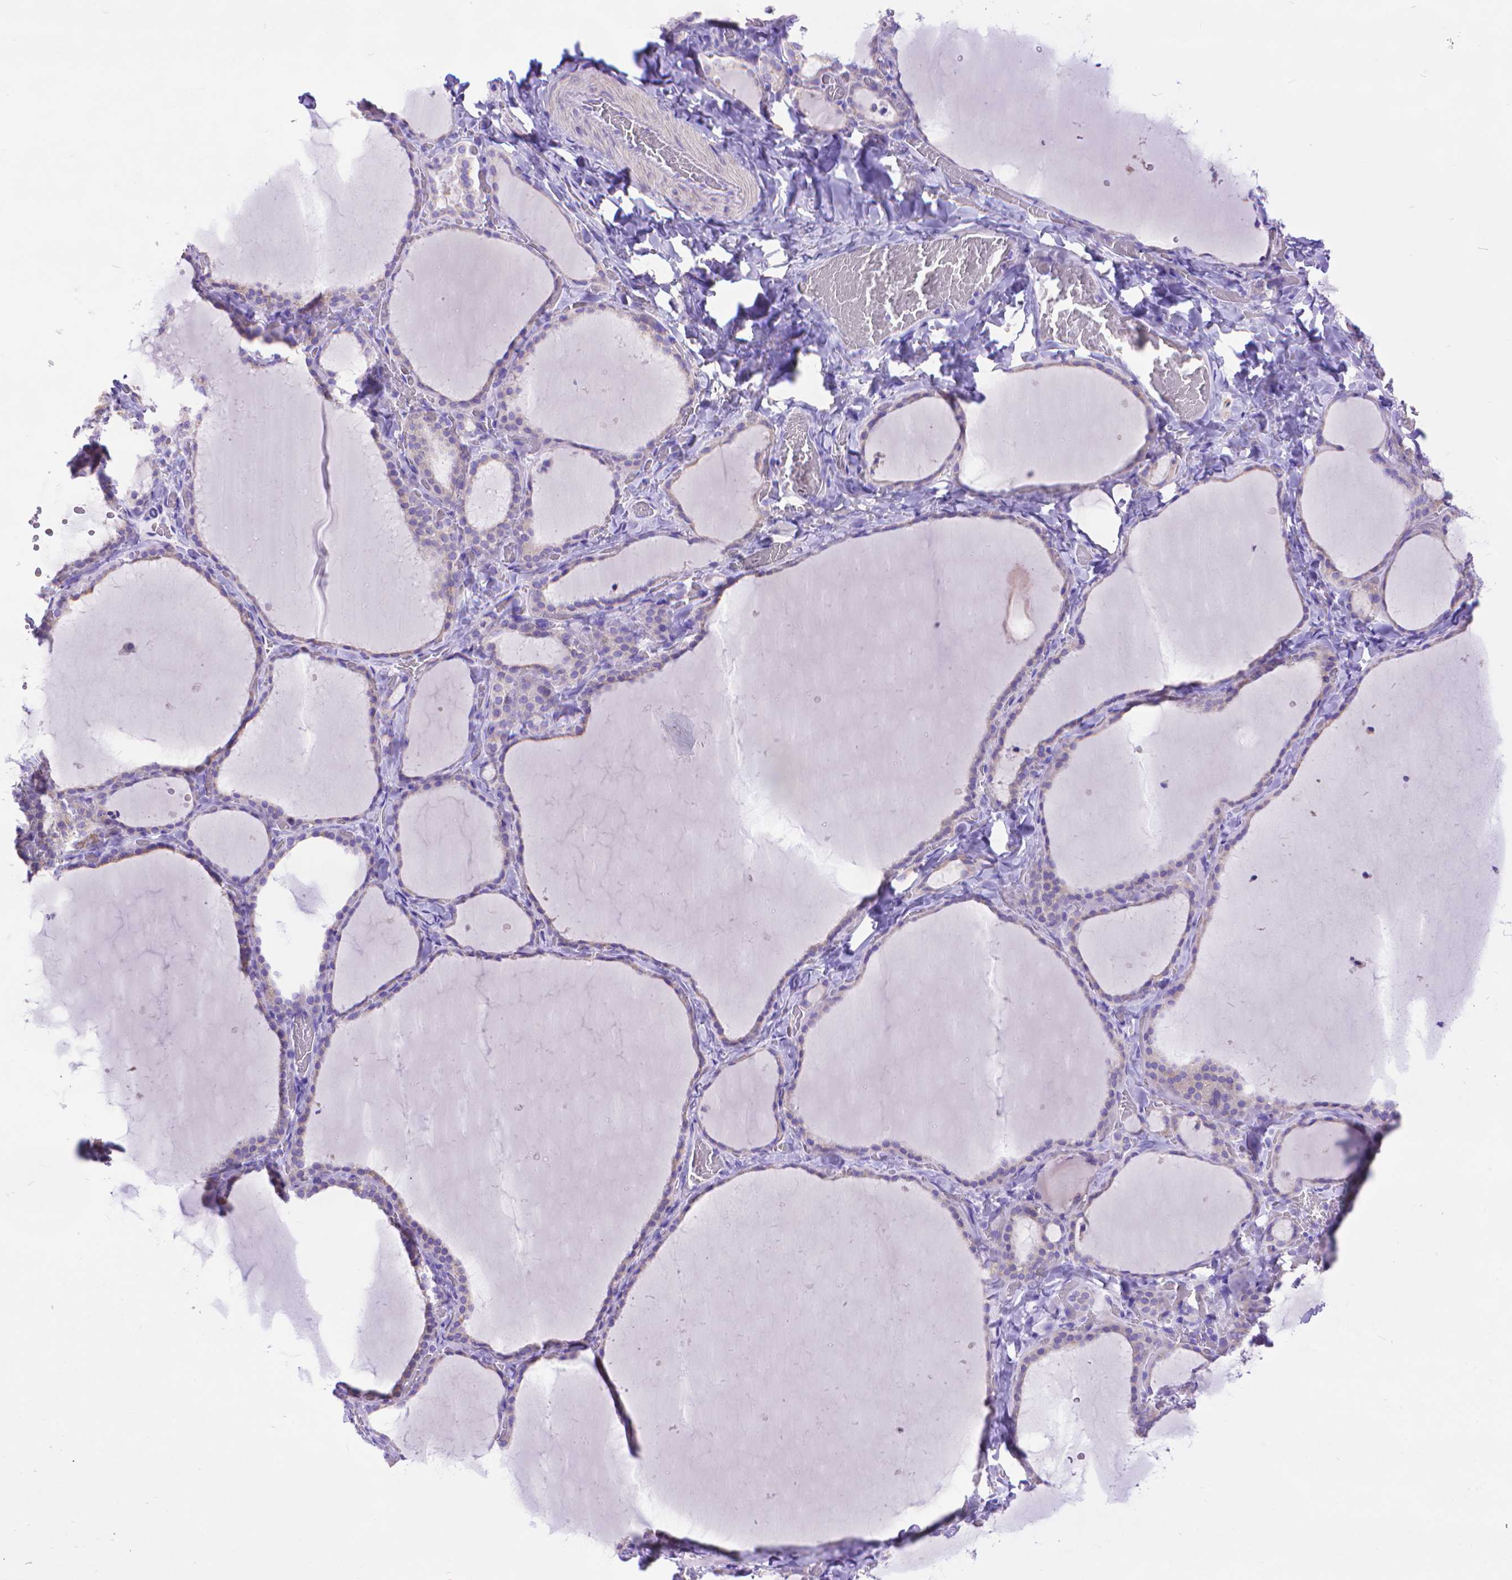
{"staining": {"intensity": "negative", "quantity": "none", "location": "none"}, "tissue": "thyroid gland", "cell_type": "Glandular cells", "image_type": "normal", "snomed": [{"axis": "morphology", "description": "Normal tissue, NOS"}, {"axis": "topography", "description": "Thyroid gland"}], "caption": "Human thyroid gland stained for a protein using immunohistochemistry demonstrates no staining in glandular cells.", "gene": "DHRS2", "patient": {"sex": "female", "age": 22}}